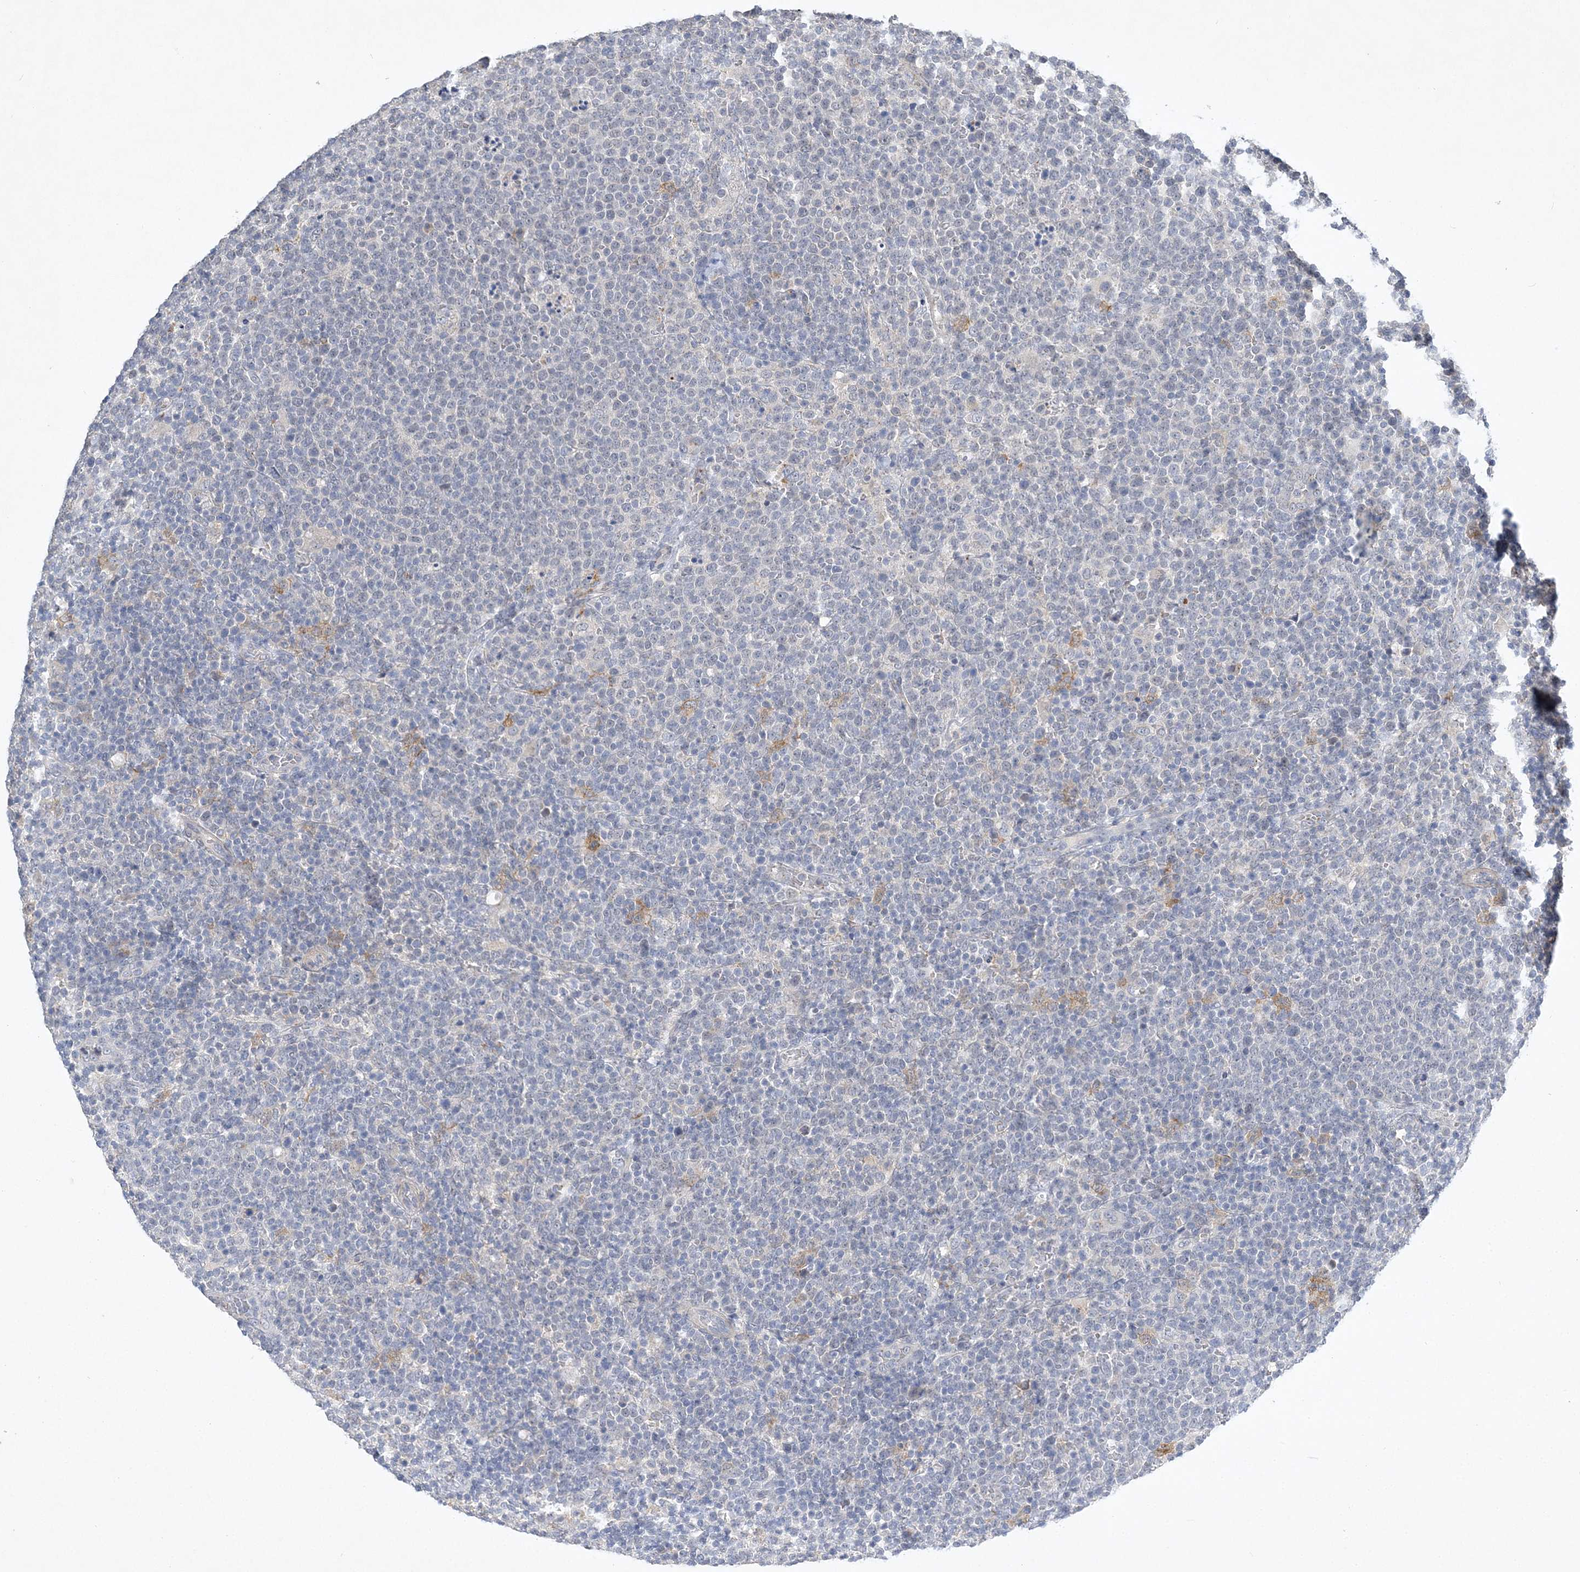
{"staining": {"intensity": "negative", "quantity": "none", "location": "none"}, "tissue": "lymphoma", "cell_type": "Tumor cells", "image_type": "cancer", "snomed": [{"axis": "morphology", "description": "Malignant lymphoma, non-Hodgkin's type, High grade"}, {"axis": "topography", "description": "Lymph node"}], "caption": "Immunohistochemistry (IHC) micrograph of lymphoma stained for a protein (brown), which exhibits no positivity in tumor cells.", "gene": "ANKRD35", "patient": {"sex": "male", "age": 61}}